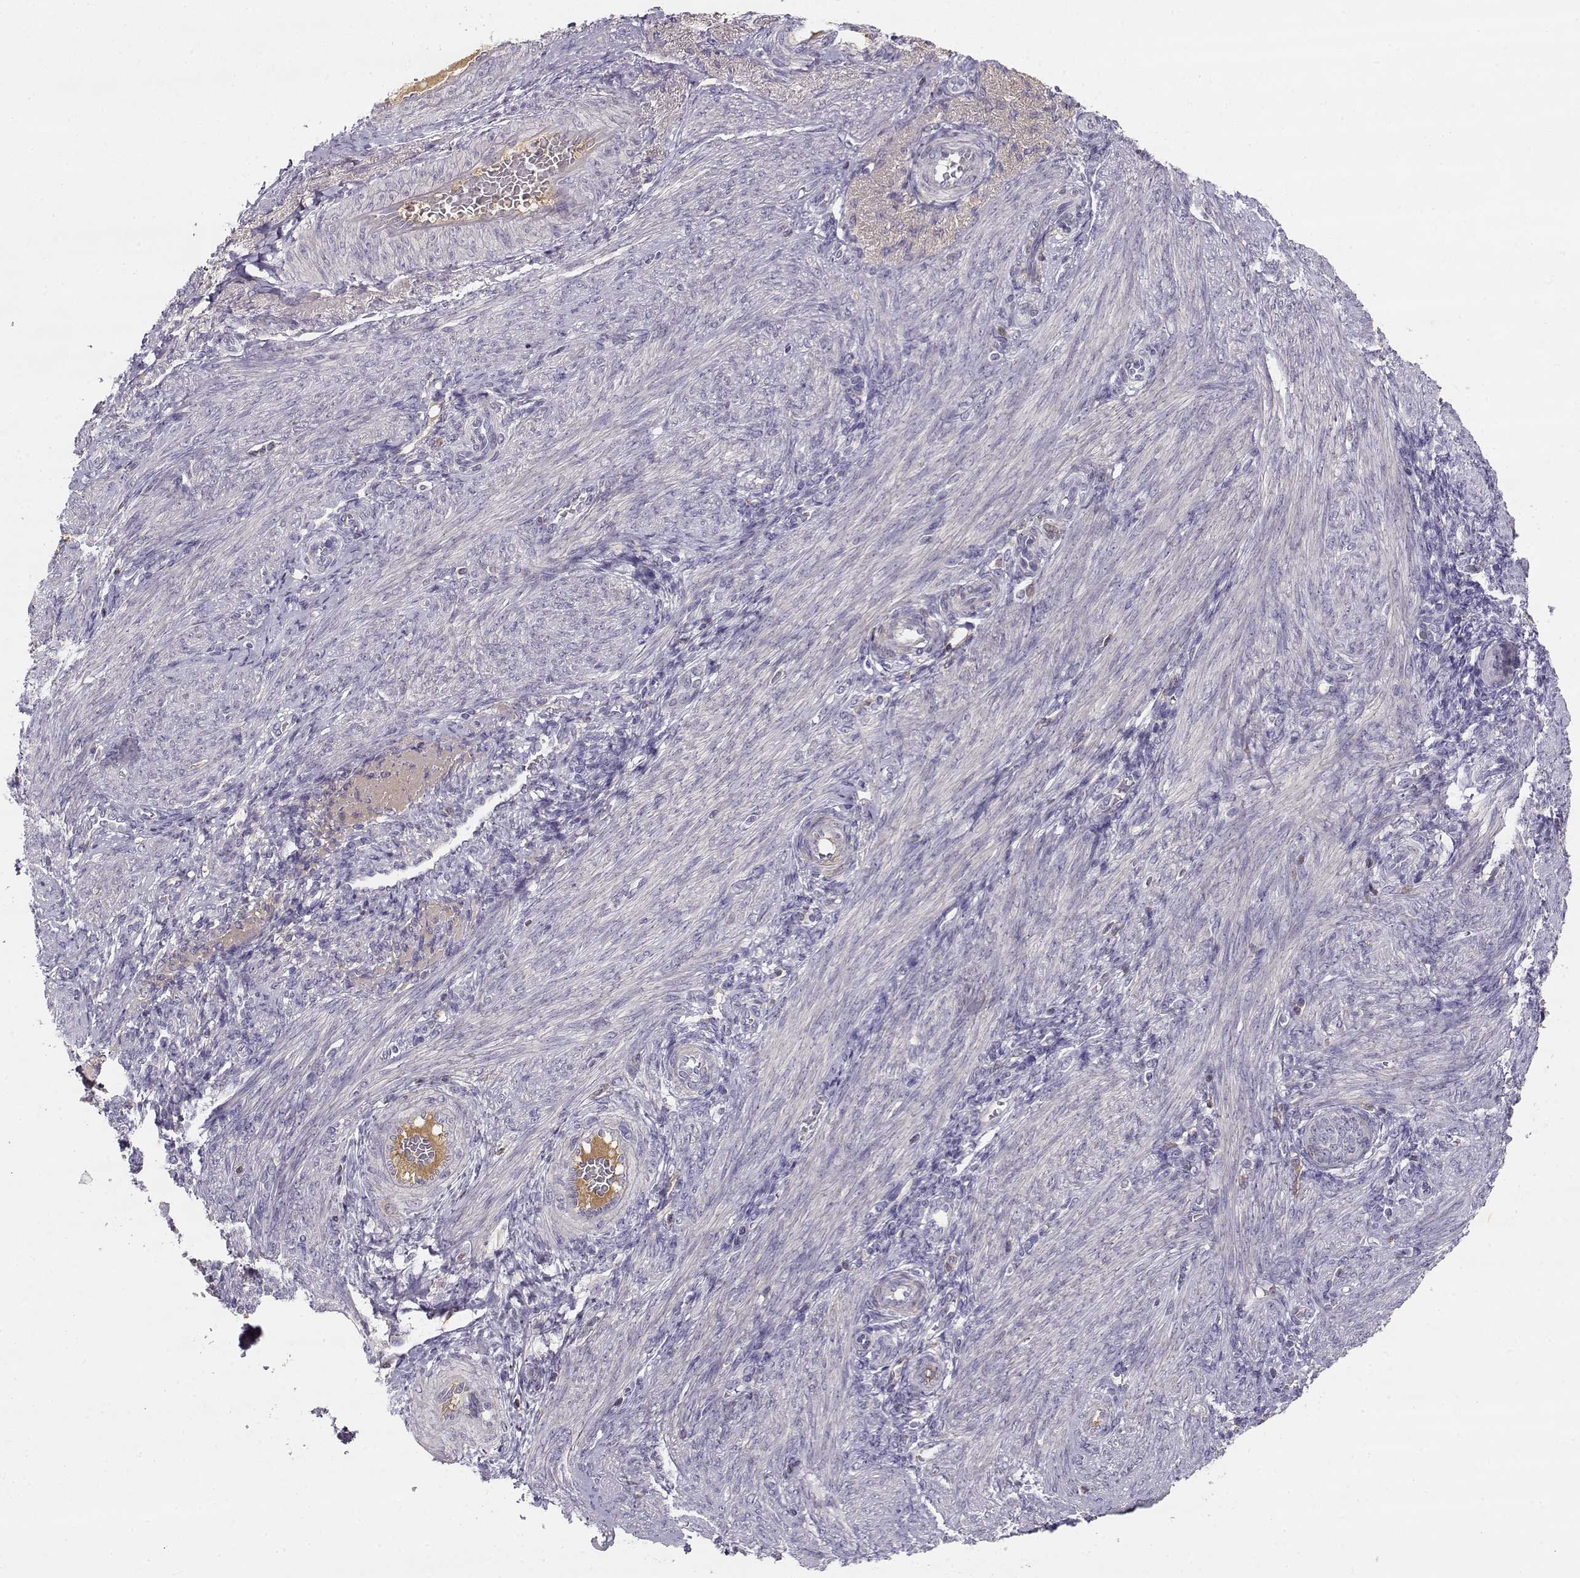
{"staining": {"intensity": "negative", "quantity": "none", "location": "none"}, "tissue": "endometrium", "cell_type": "Cells in endometrial stroma", "image_type": "normal", "snomed": [{"axis": "morphology", "description": "Normal tissue, NOS"}, {"axis": "topography", "description": "Endometrium"}], "caption": "This is an immunohistochemistry histopathology image of normal endometrium. There is no positivity in cells in endometrial stroma.", "gene": "SLCO6A1", "patient": {"sex": "female", "age": 39}}